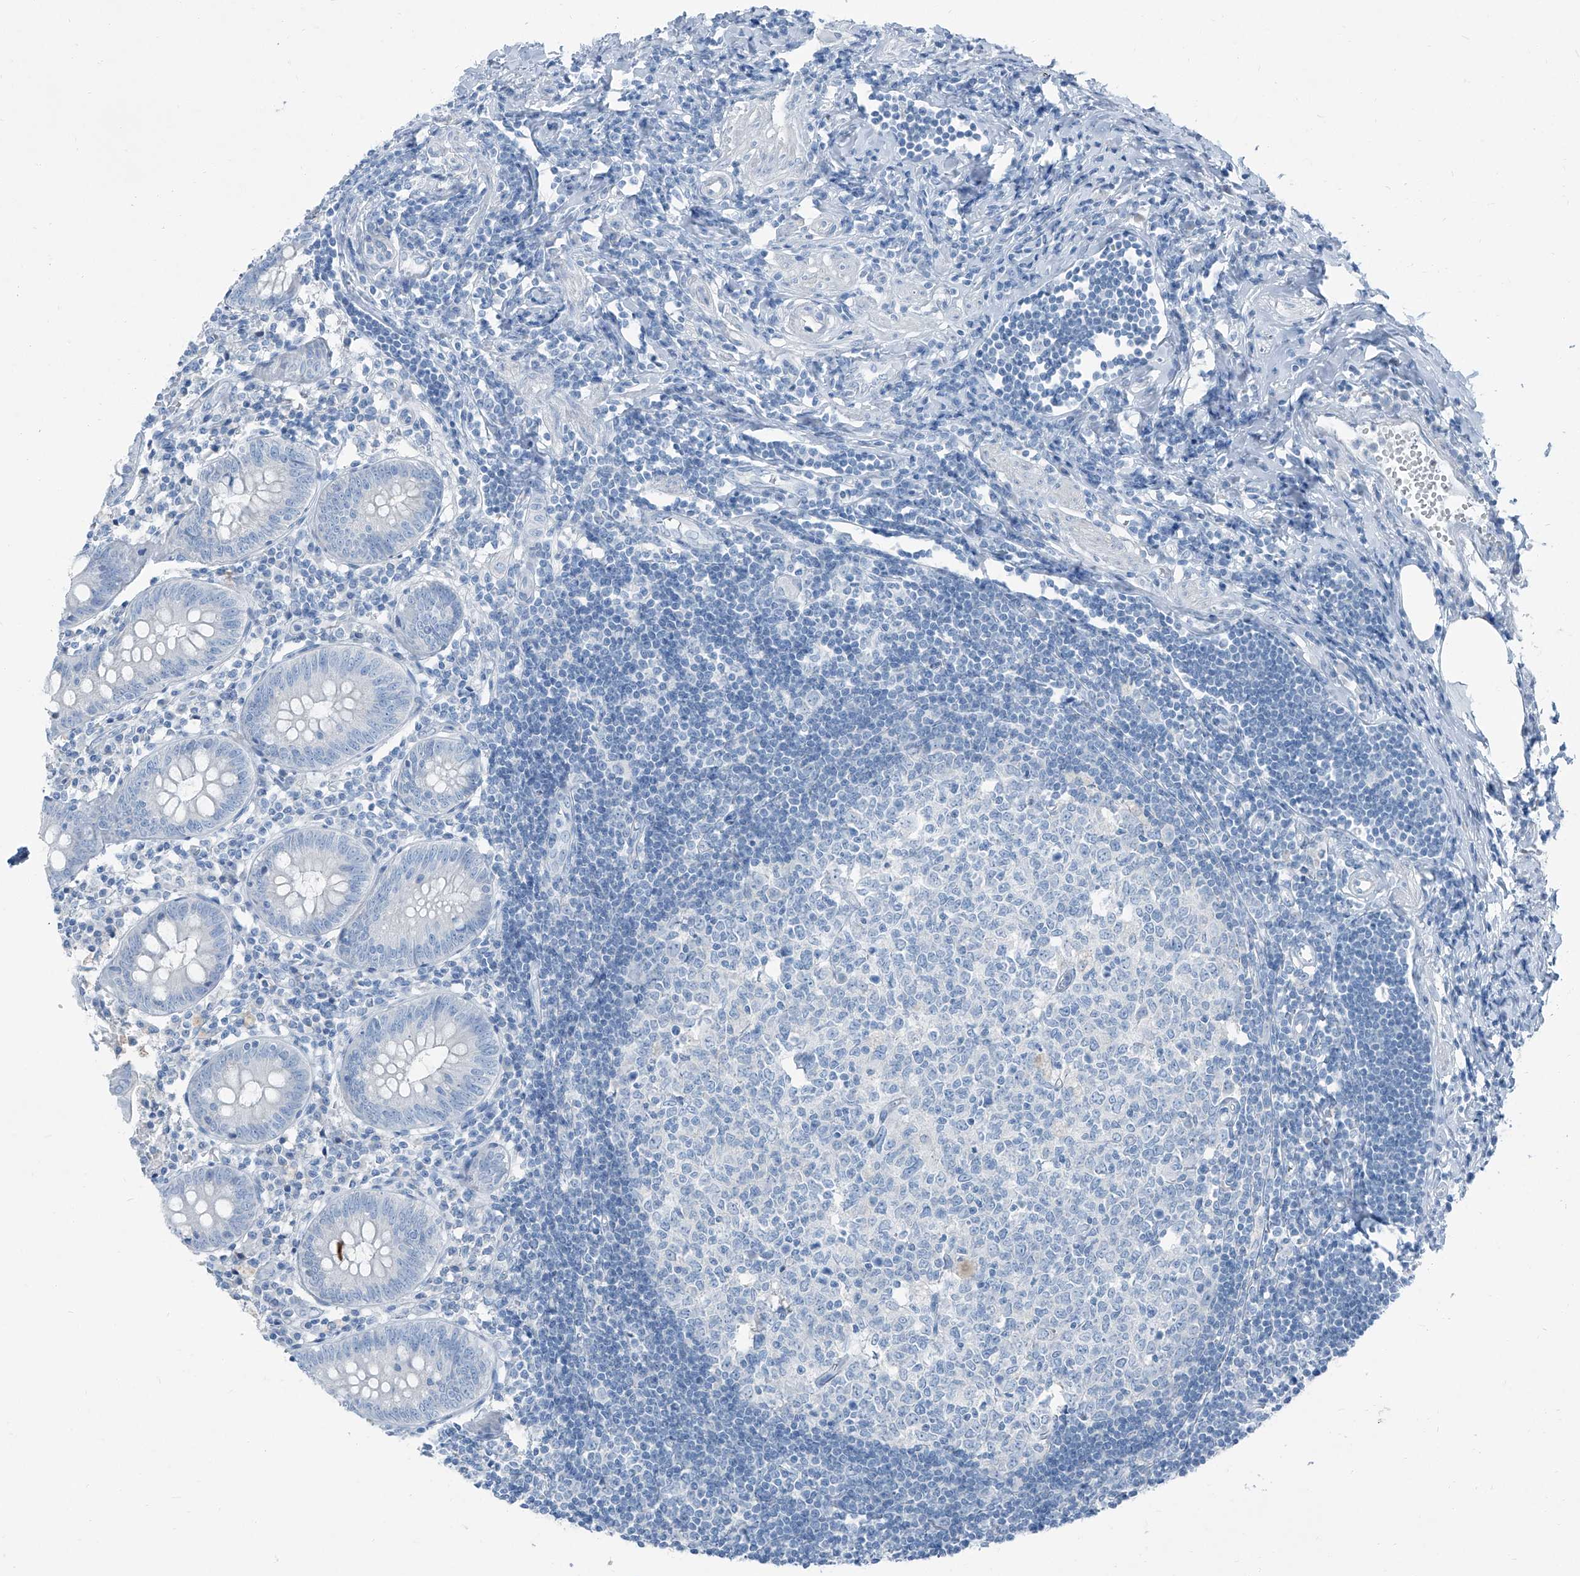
{"staining": {"intensity": "negative", "quantity": "none", "location": "none"}, "tissue": "appendix", "cell_type": "Glandular cells", "image_type": "normal", "snomed": [{"axis": "morphology", "description": "Normal tissue, NOS"}, {"axis": "topography", "description": "Appendix"}], "caption": "Normal appendix was stained to show a protein in brown. There is no significant positivity in glandular cells. (DAB IHC, high magnification).", "gene": "RGN", "patient": {"sex": "female", "age": 54}}